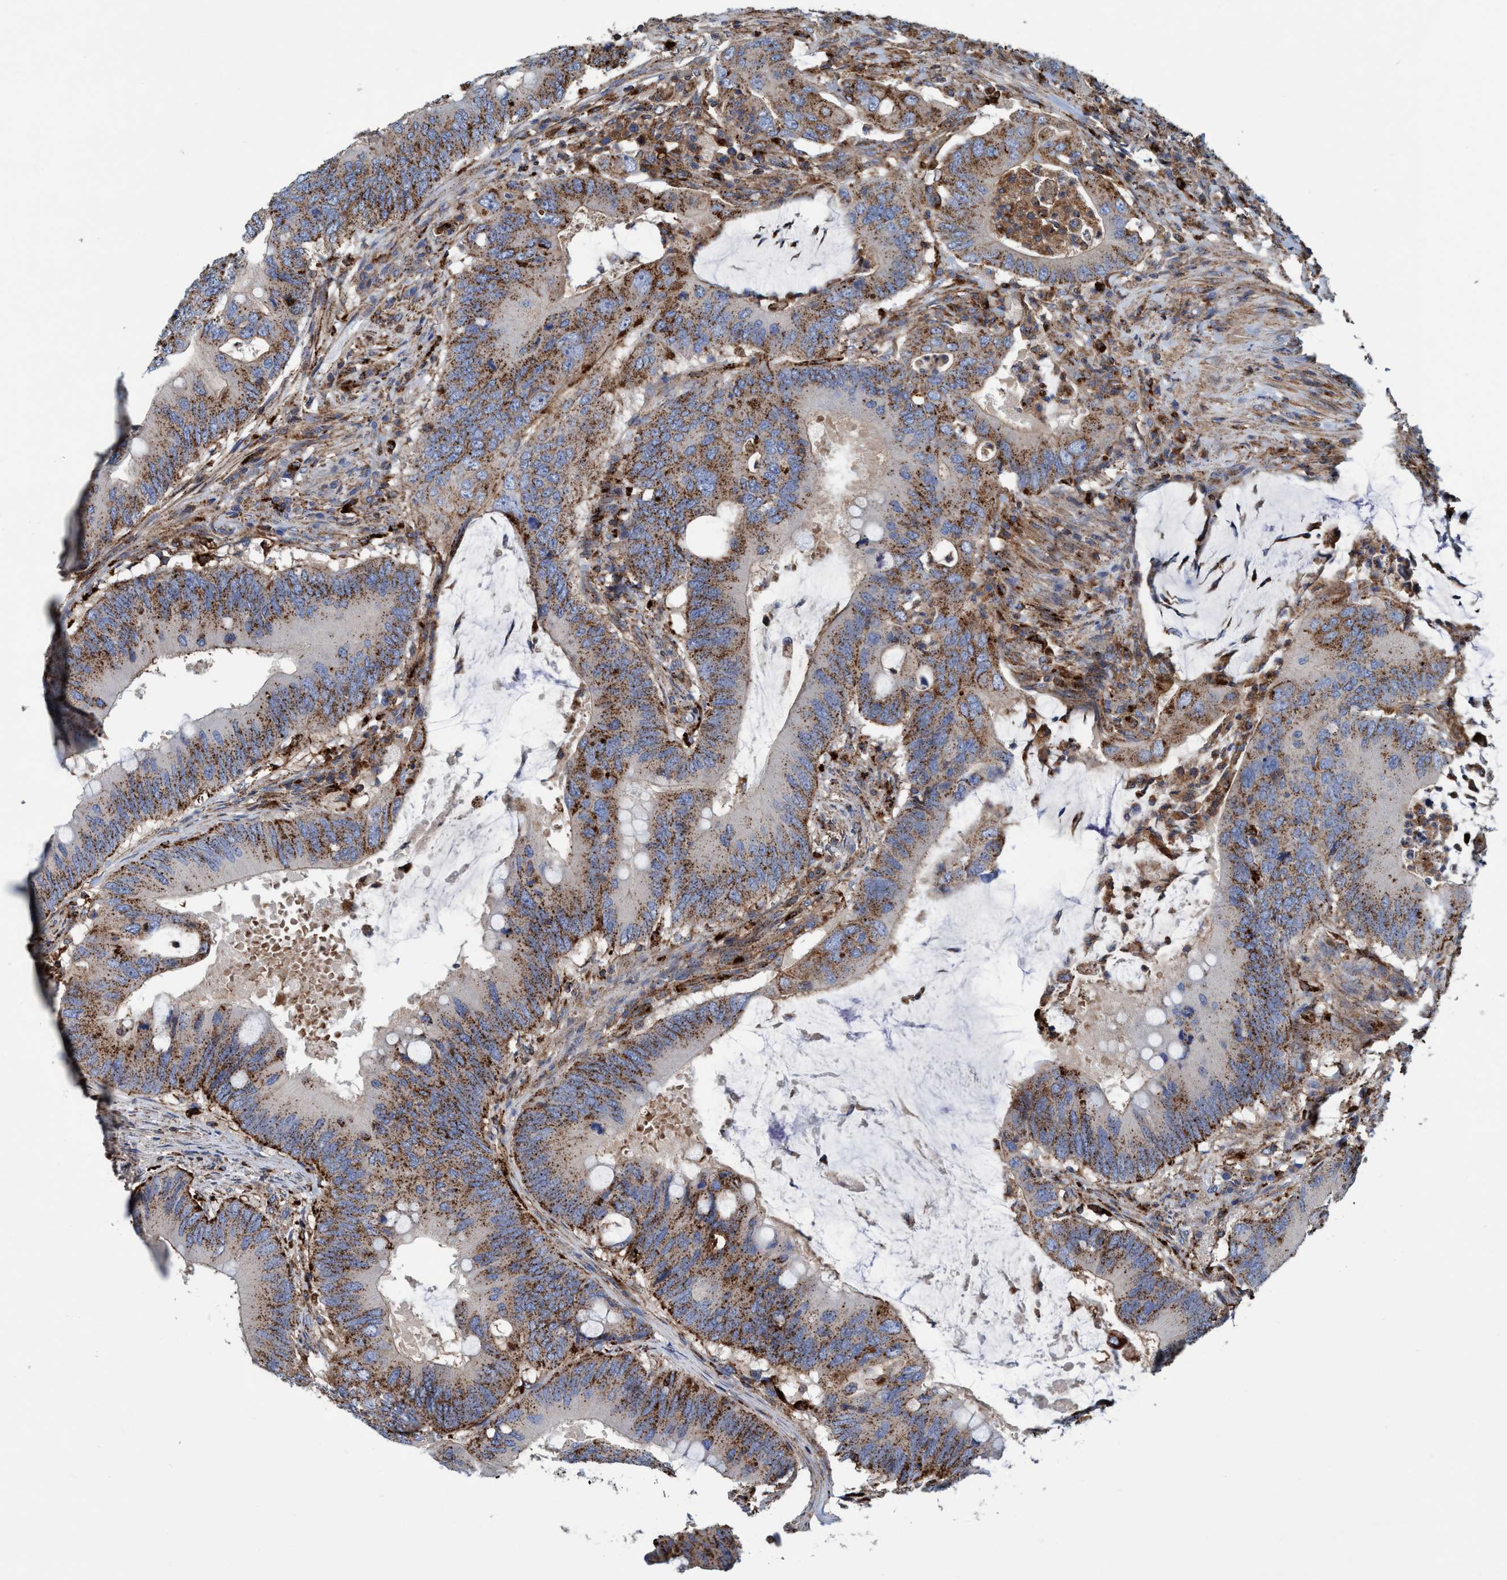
{"staining": {"intensity": "moderate", "quantity": ">75%", "location": "cytoplasmic/membranous"}, "tissue": "colorectal cancer", "cell_type": "Tumor cells", "image_type": "cancer", "snomed": [{"axis": "morphology", "description": "Adenocarcinoma, NOS"}, {"axis": "topography", "description": "Colon"}], "caption": "This image shows colorectal adenocarcinoma stained with IHC to label a protein in brown. The cytoplasmic/membranous of tumor cells show moderate positivity for the protein. Nuclei are counter-stained blue.", "gene": "TRIM65", "patient": {"sex": "male", "age": 71}}